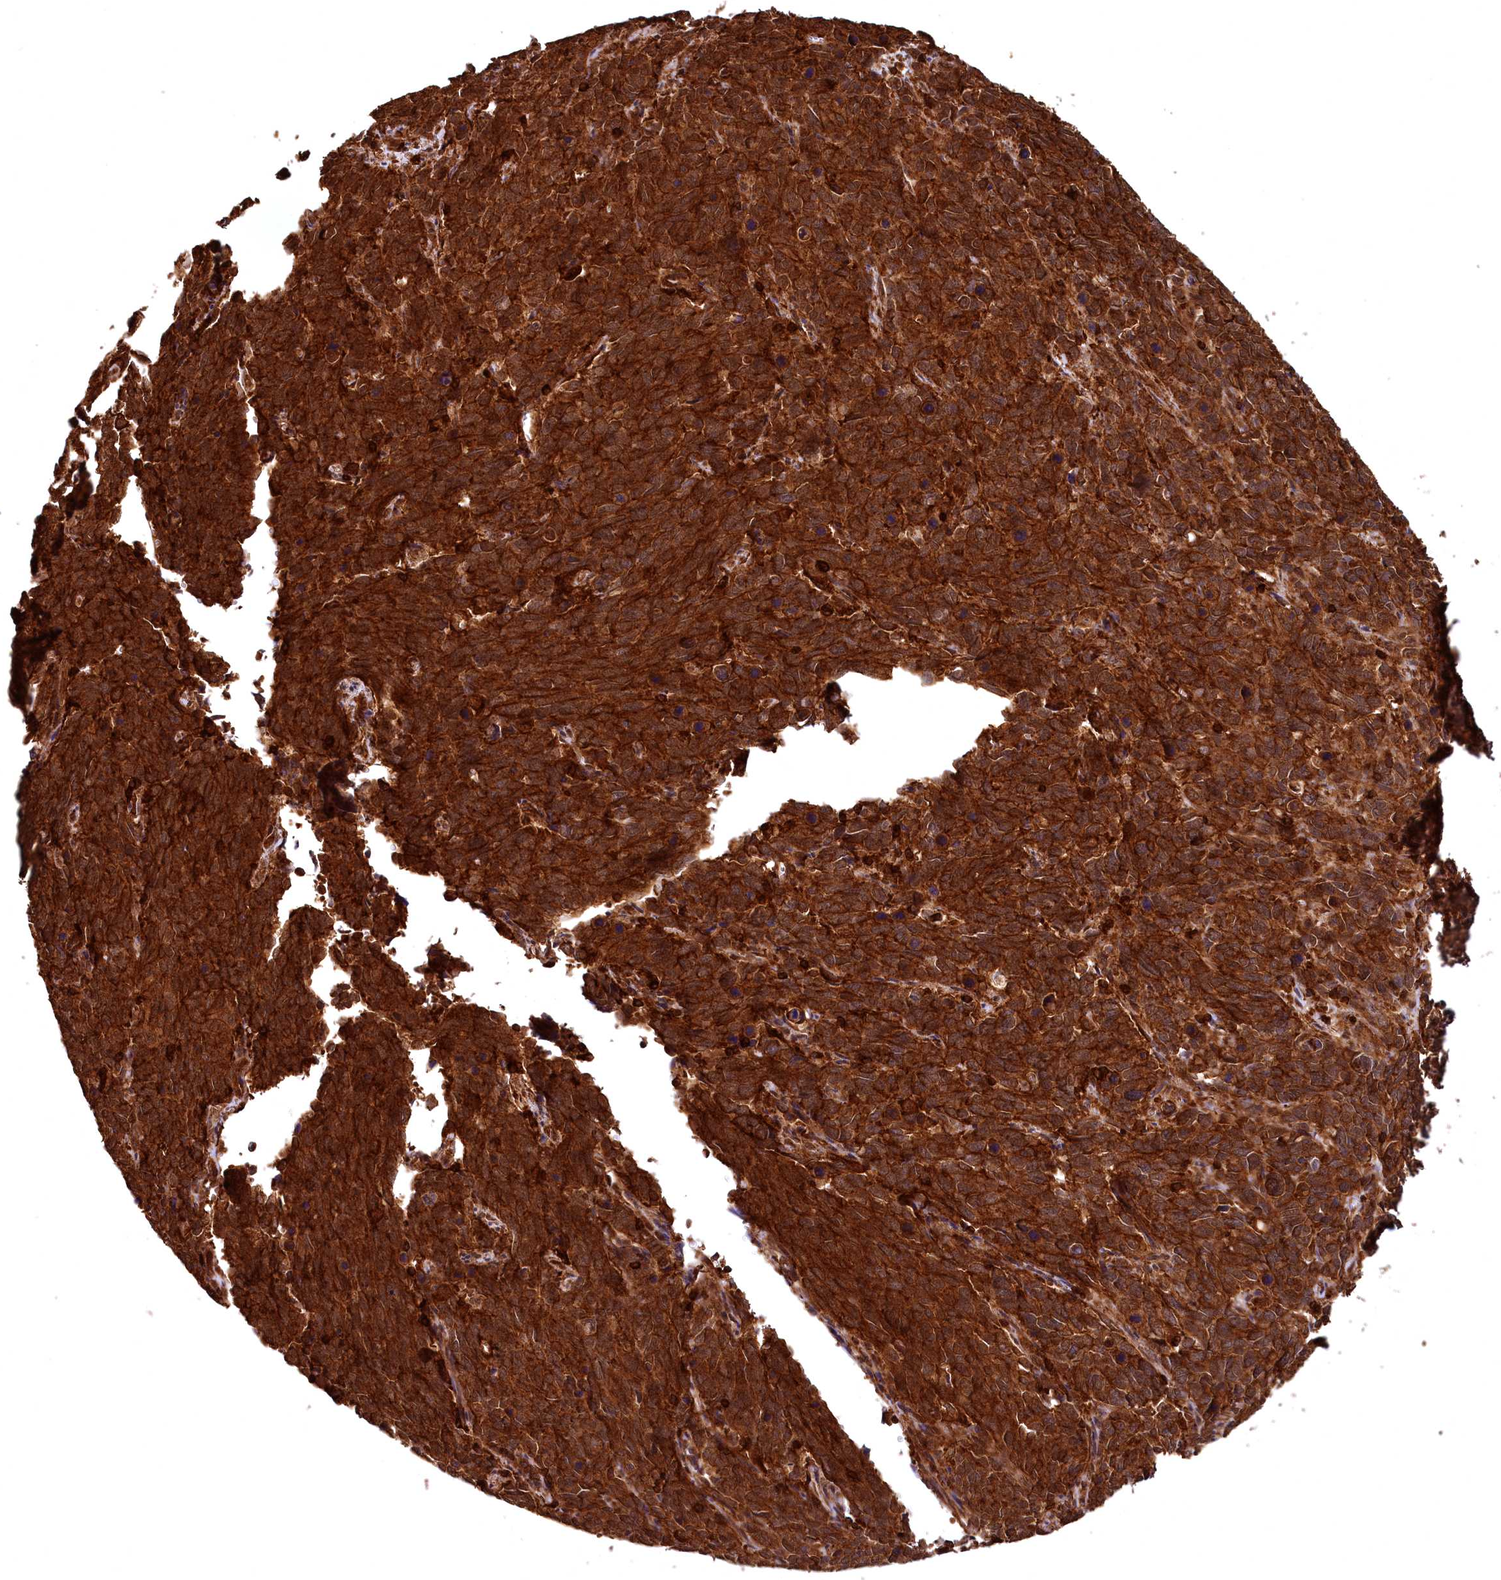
{"staining": {"intensity": "strong", "quantity": ">75%", "location": "cytoplasmic/membranous"}, "tissue": "cervical cancer", "cell_type": "Tumor cells", "image_type": "cancer", "snomed": [{"axis": "morphology", "description": "Squamous cell carcinoma, NOS"}, {"axis": "topography", "description": "Cervix"}], "caption": "This image reveals cervical cancer (squamous cell carcinoma) stained with immunohistochemistry (IHC) to label a protein in brown. The cytoplasmic/membranous of tumor cells show strong positivity for the protein. Nuclei are counter-stained blue.", "gene": "STUB1", "patient": {"sex": "female", "age": 60}}